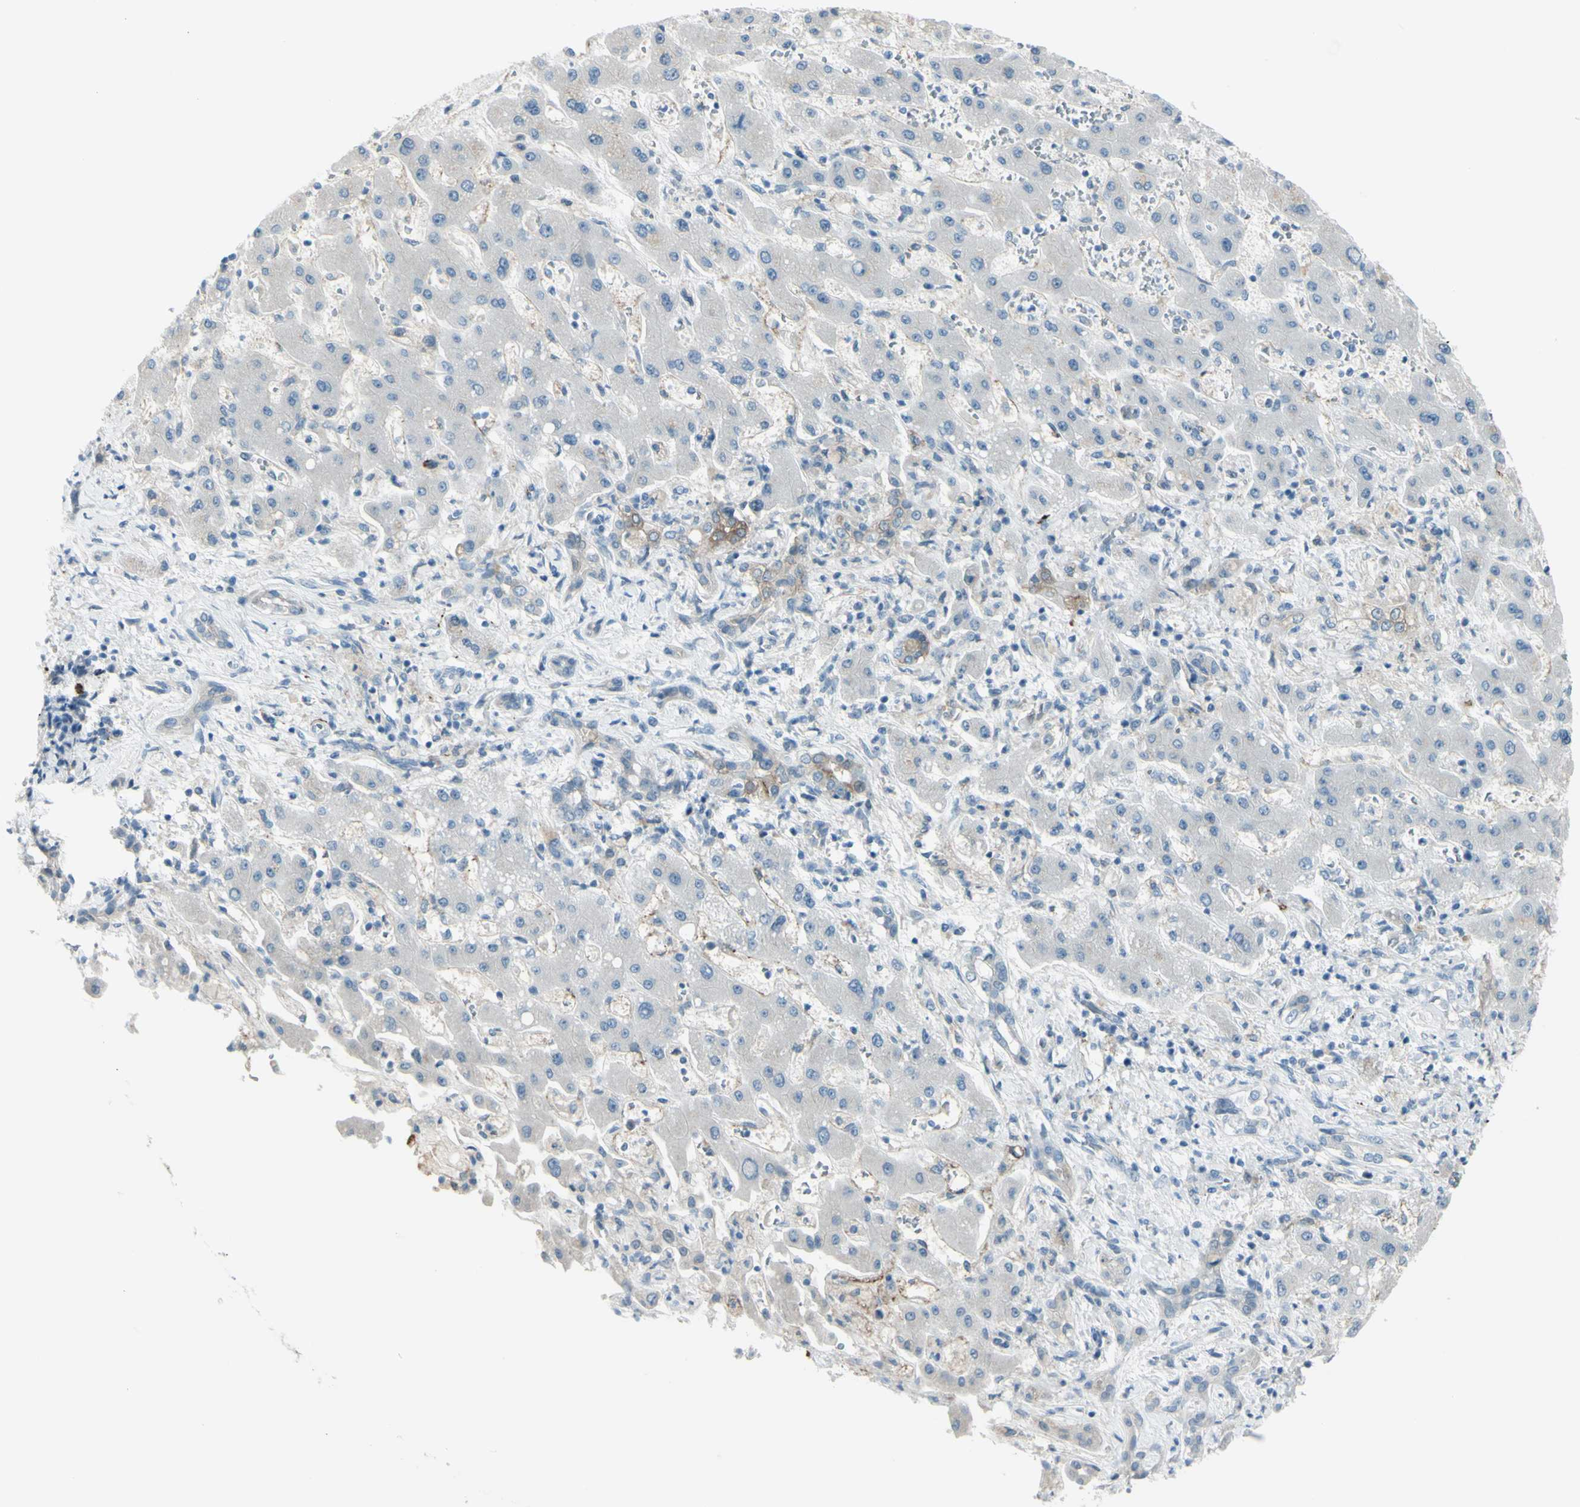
{"staining": {"intensity": "moderate", "quantity": "25%-75%", "location": "cytoplasmic/membranous"}, "tissue": "liver cancer", "cell_type": "Tumor cells", "image_type": "cancer", "snomed": [{"axis": "morphology", "description": "Cholangiocarcinoma"}, {"axis": "topography", "description": "Liver"}], "caption": "Cholangiocarcinoma (liver) stained with a brown dye reveals moderate cytoplasmic/membranous positive staining in about 25%-75% of tumor cells.", "gene": "GPR34", "patient": {"sex": "male", "age": 50}}